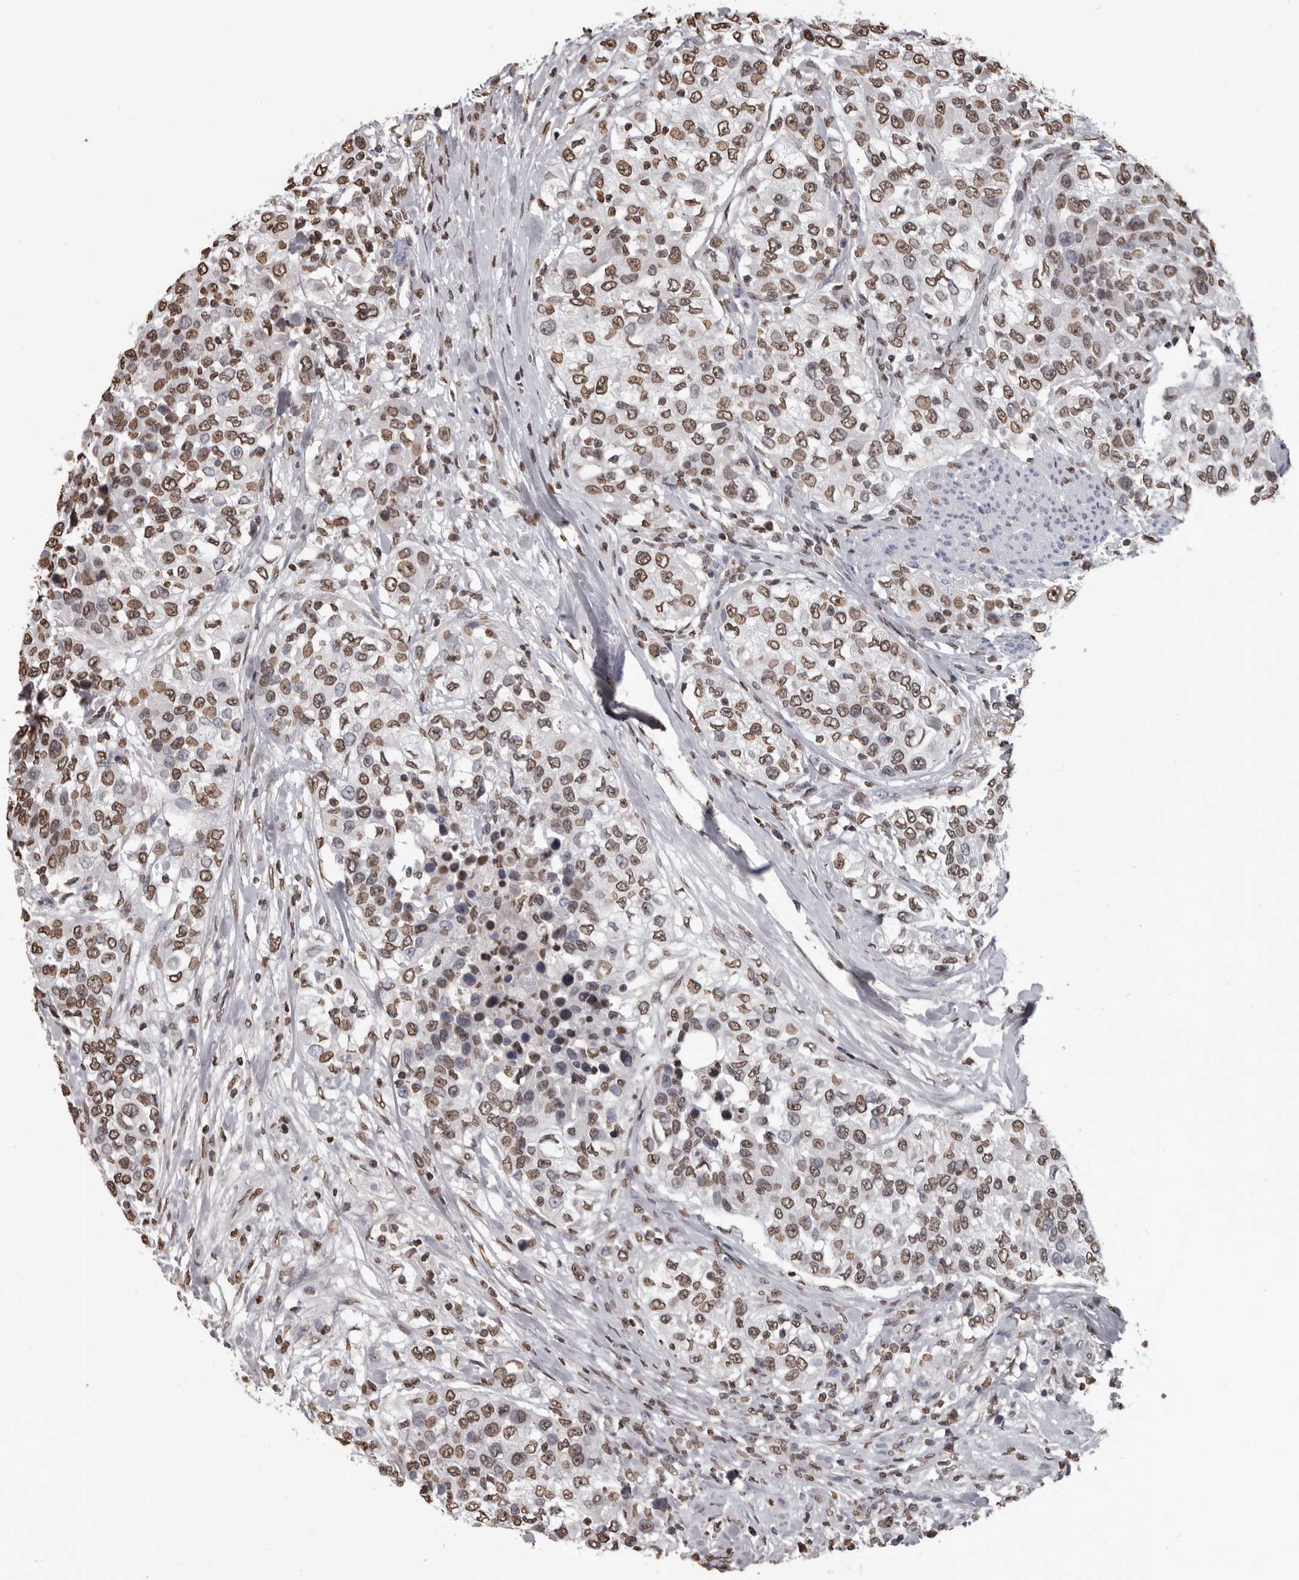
{"staining": {"intensity": "moderate", "quantity": ">75%", "location": "nuclear"}, "tissue": "urothelial cancer", "cell_type": "Tumor cells", "image_type": "cancer", "snomed": [{"axis": "morphology", "description": "Urothelial carcinoma, High grade"}, {"axis": "topography", "description": "Urinary bladder"}], "caption": "Protein staining of urothelial carcinoma (high-grade) tissue demonstrates moderate nuclear positivity in about >75% of tumor cells.", "gene": "AHR", "patient": {"sex": "female", "age": 80}}